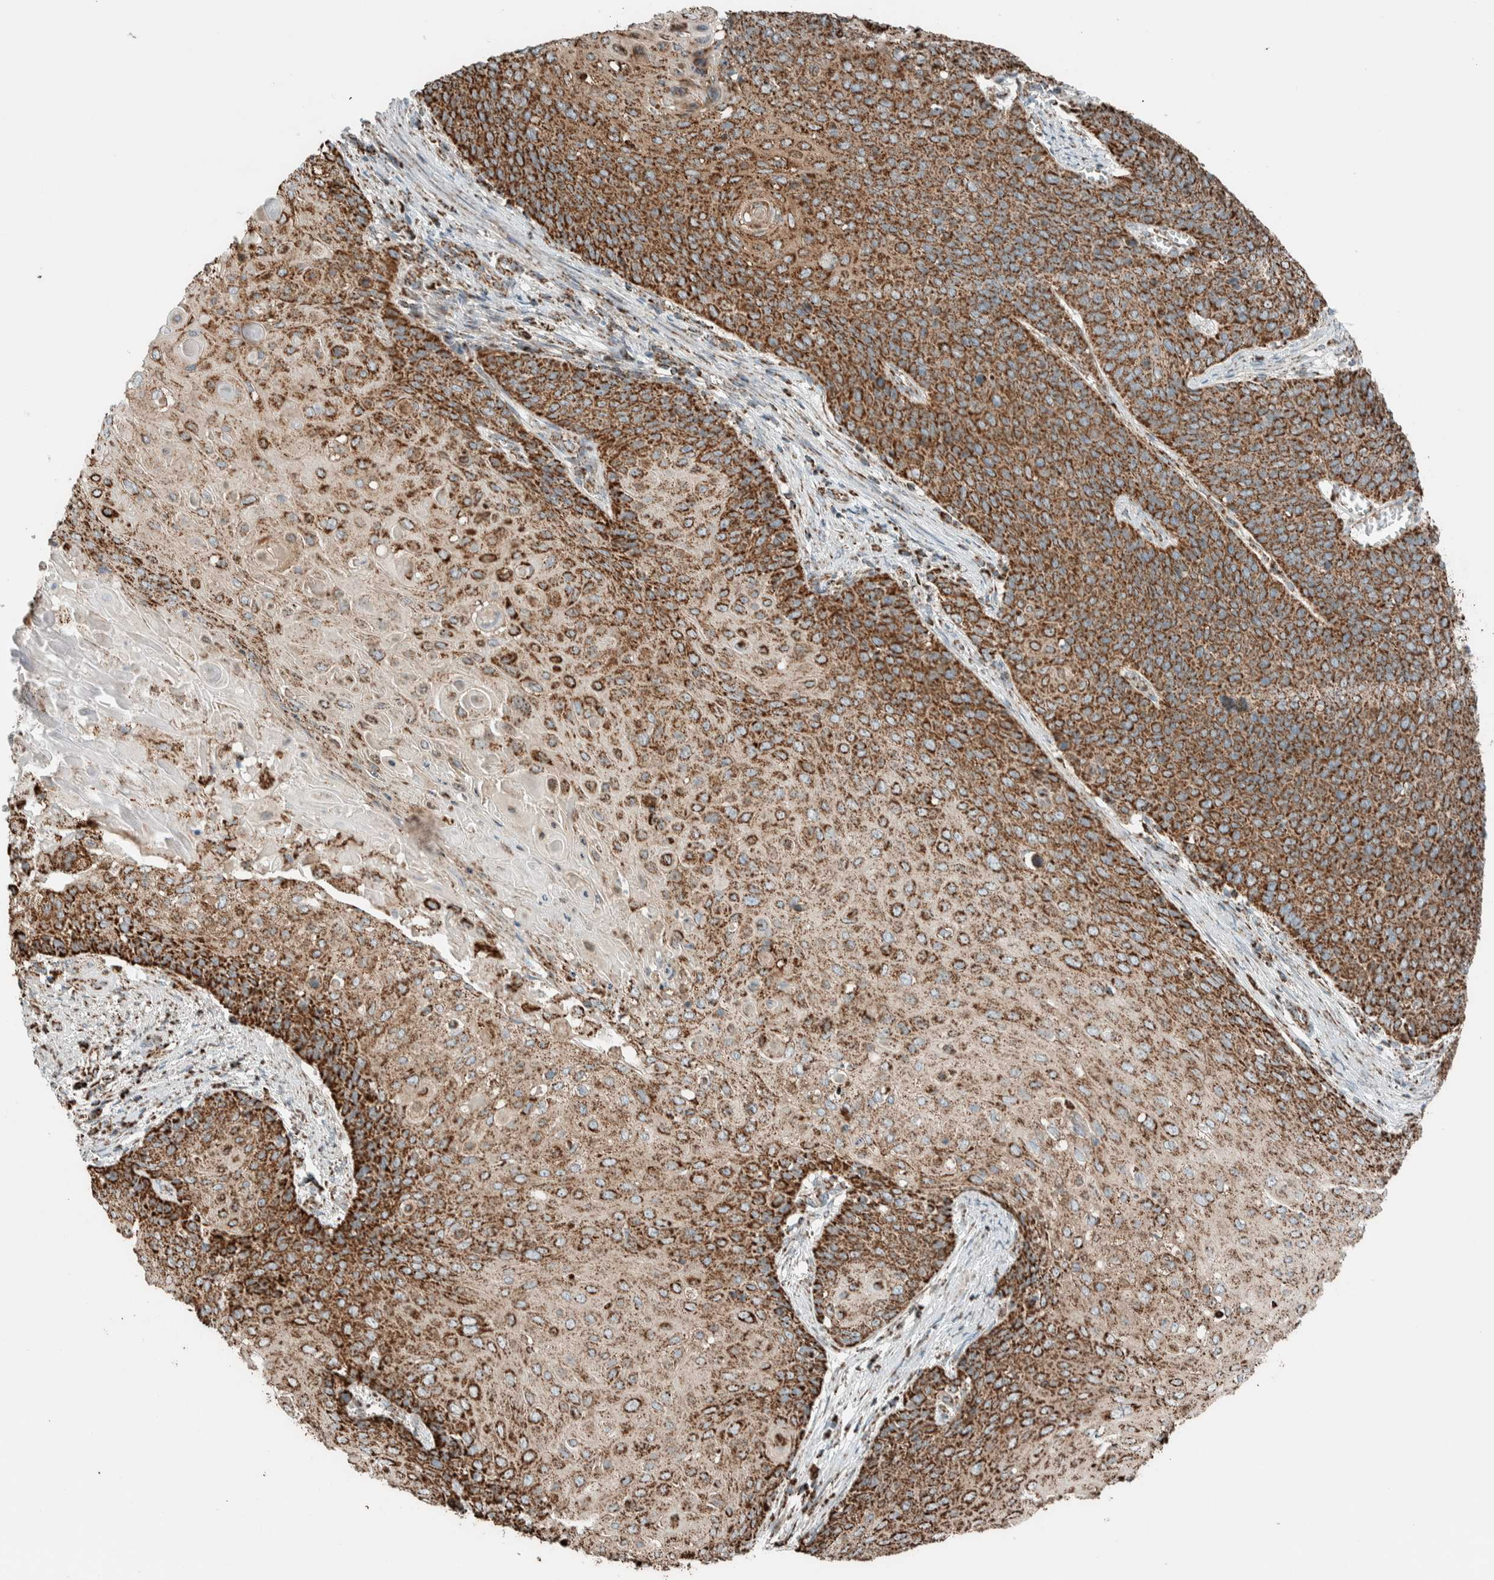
{"staining": {"intensity": "strong", "quantity": ">75%", "location": "cytoplasmic/membranous"}, "tissue": "cervical cancer", "cell_type": "Tumor cells", "image_type": "cancer", "snomed": [{"axis": "morphology", "description": "Squamous cell carcinoma, NOS"}, {"axis": "topography", "description": "Cervix"}], "caption": "A brown stain highlights strong cytoplasmic/membranous expression of a protein in cervical squamous cell carcinoma tumor cells.", "gene": "ZNF454", "patient": {"sex": "female", "age": 39}}